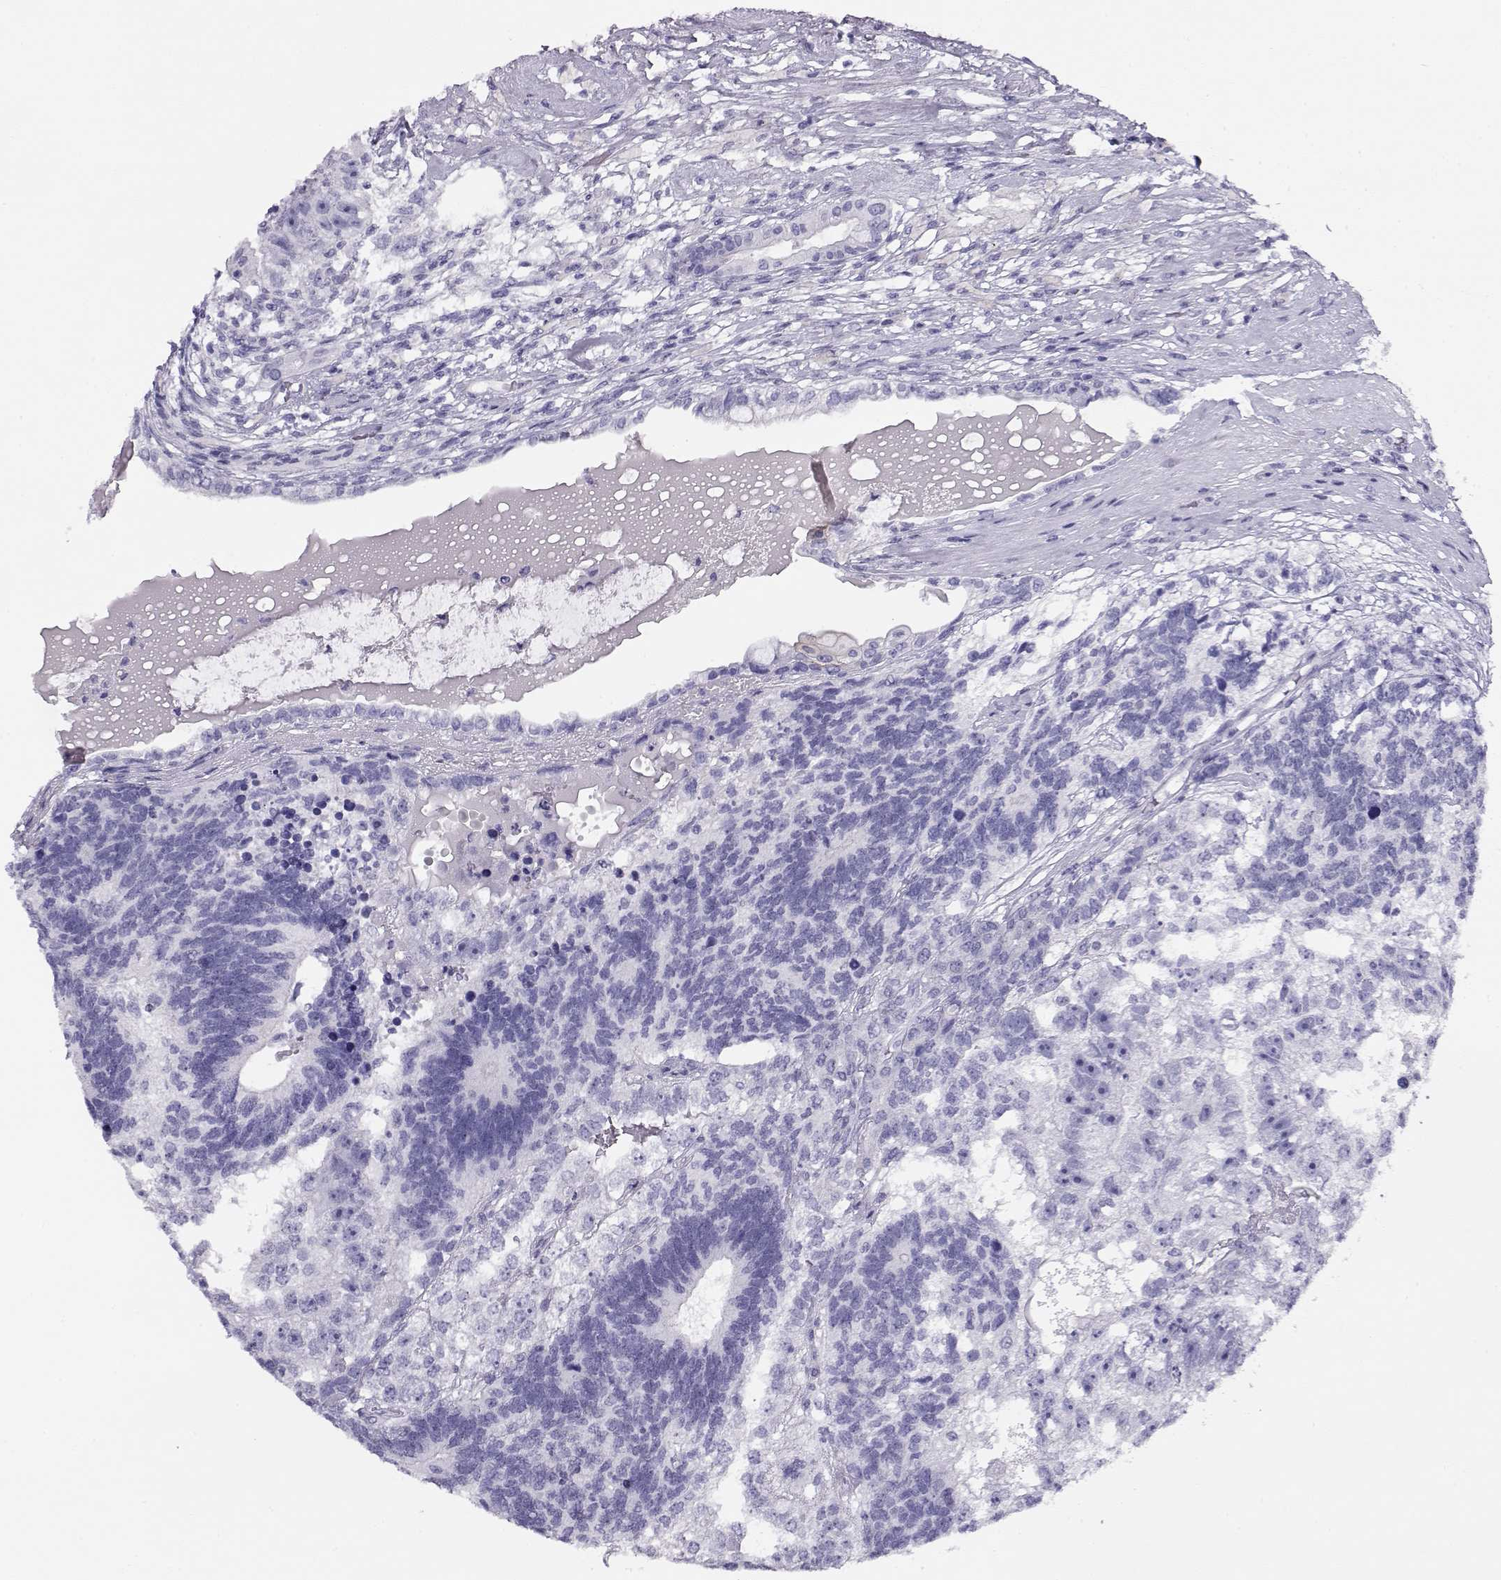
{"staining": {"intensity": "negative", "quantity": "none", "location": "none"}, "tissue": "testis cancer", "cell_type": "Tumor cells", "image_type": "cancer", "snomed": [{"axis": "morphology", "description": "Seminoma, NOS"}, {"axis": "morphology", "description": "Carcinoma, Embryonal, NOS"}, {"axis": "topography", "description": "Testis"}], "caption": "An image of human testis cancer (embryonal carcinoma) is negative for staining in tumor cells.", "gene": "CRX", "patient": {"sex": "male", "age": 41}}